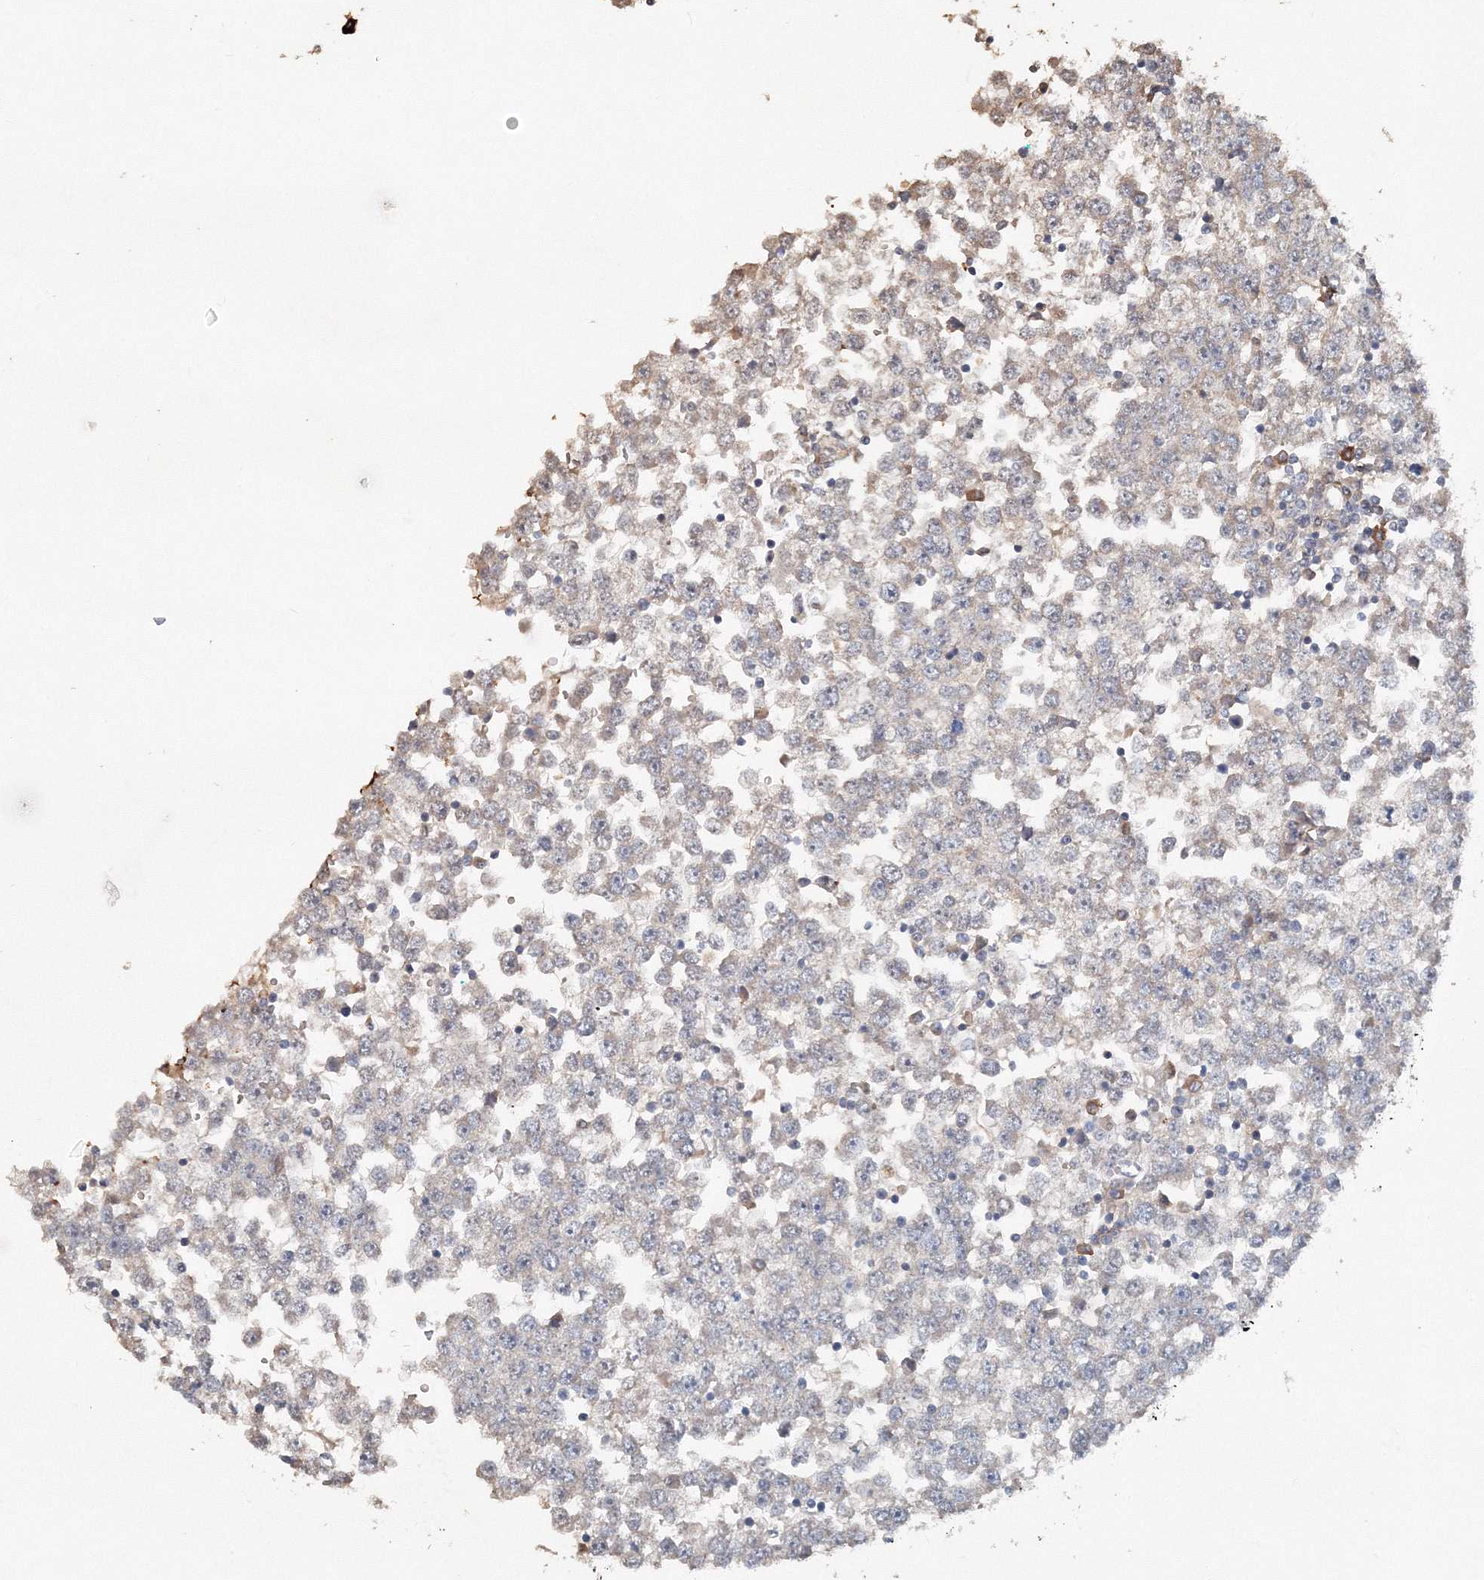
{"staining": {"intensity": "negative", "quantity": "none", "location": "none"}, "tissue": "testis cancer", "cell_type": "Tumor cells", "image_type": "cancer", "snomed": [{"axis": "morphology", "description": "Seminoma, NOS"}, {"axis": "topography", "description": "Testis"}], "caption": "Human seminoma (testis) stained for a protein using immunohistochemistry displays no expression in tumor cells.", "gene": "NALF2", "patient": {"sex": "male", "age": 65}}